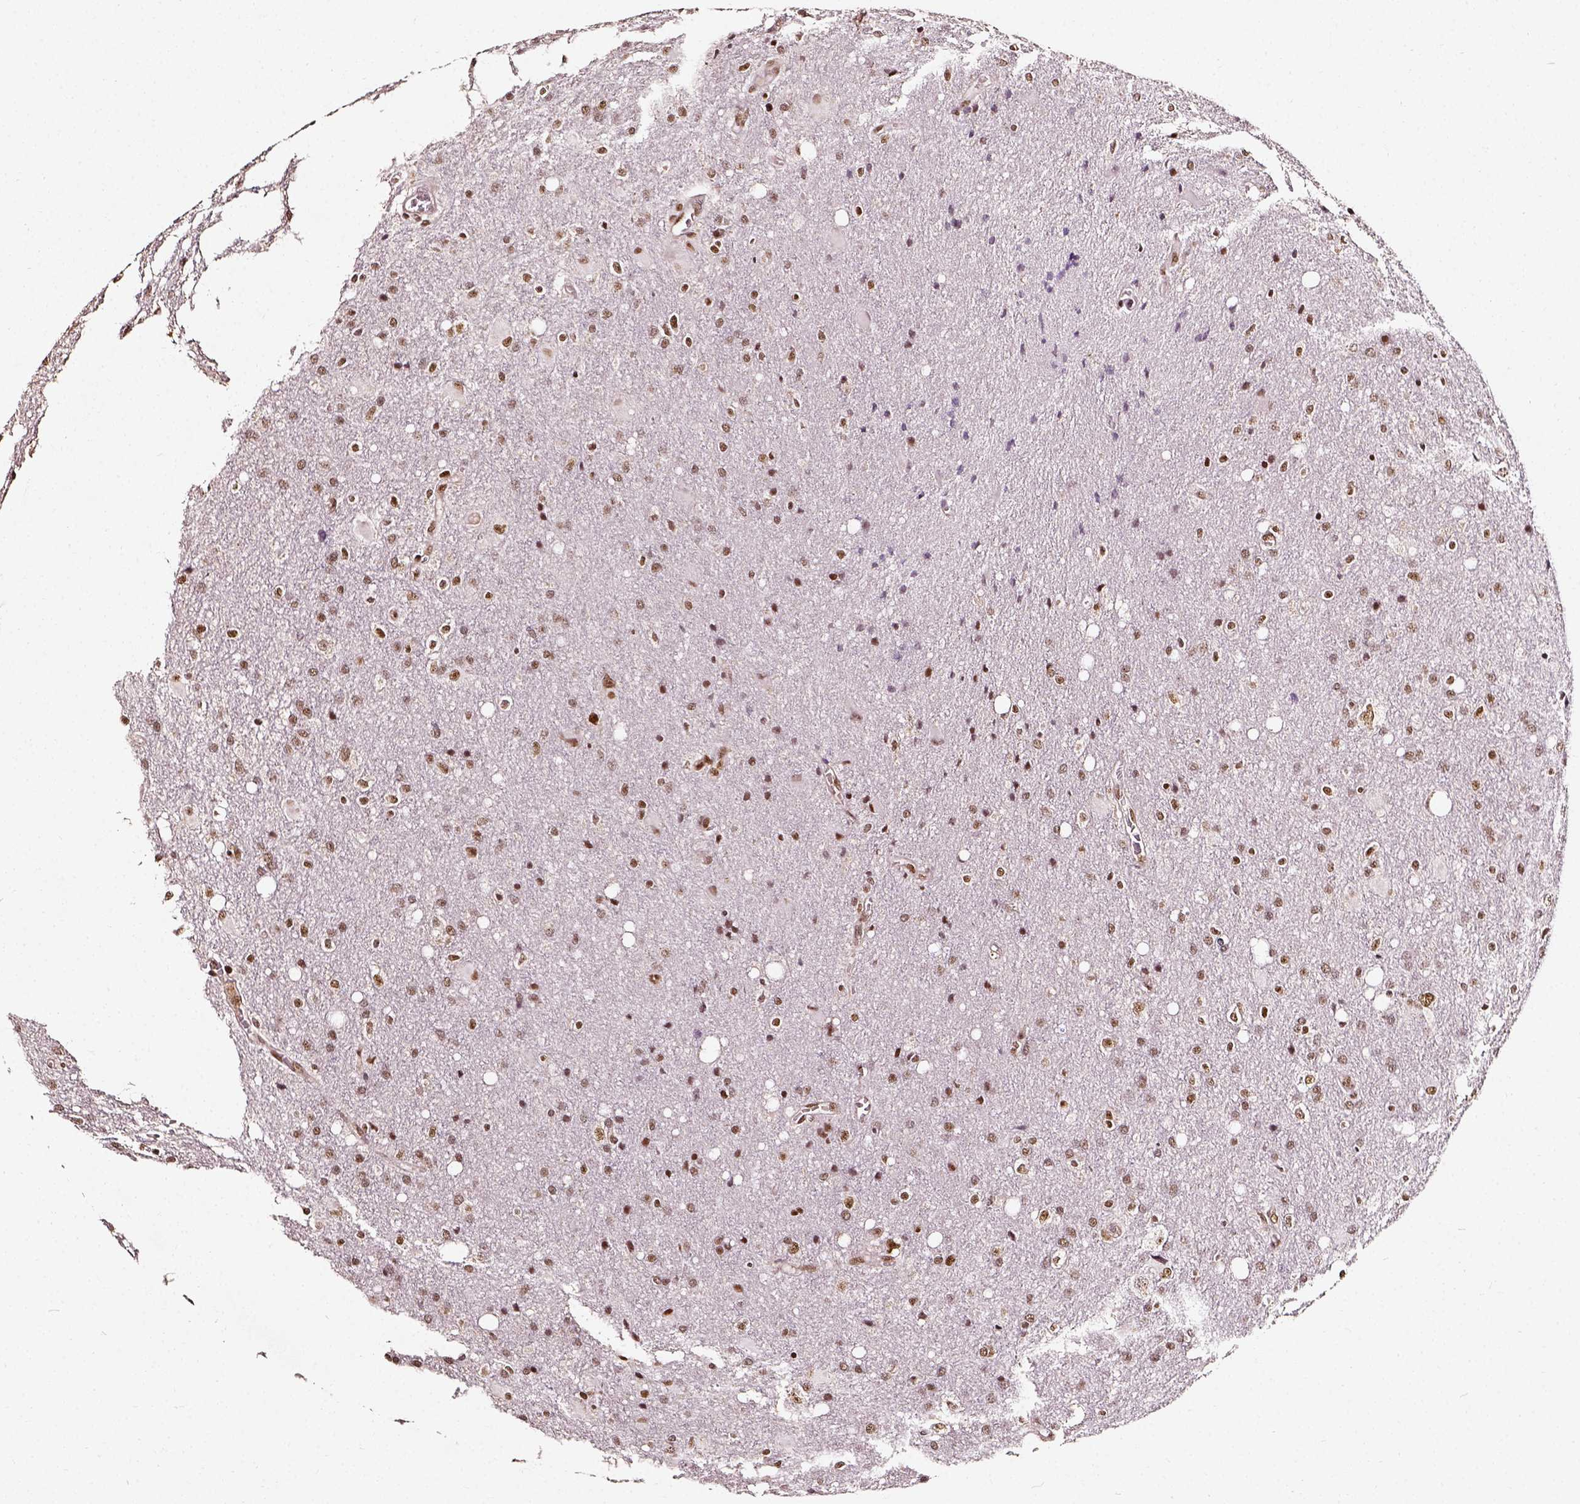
{"staining": {"intensity": "moderate", "quantity": ">75%", "location": "nuclear"}, "tissue": "glioma", "cell_type": "Tumor cells", "image_type": "cancer", "snomed": [{"axis": "morphology", "description": "Glioma, malignant, Low grade"}, {"axis": "topography", "description": "Brain"}], "caption": "Glioma was stained to show a protein in brown. There is medium levels of moderate nuclear expression in about >75% of tumor cells.", "gene": "NACC1", "patient": {"sex": "male", "age": 66}}